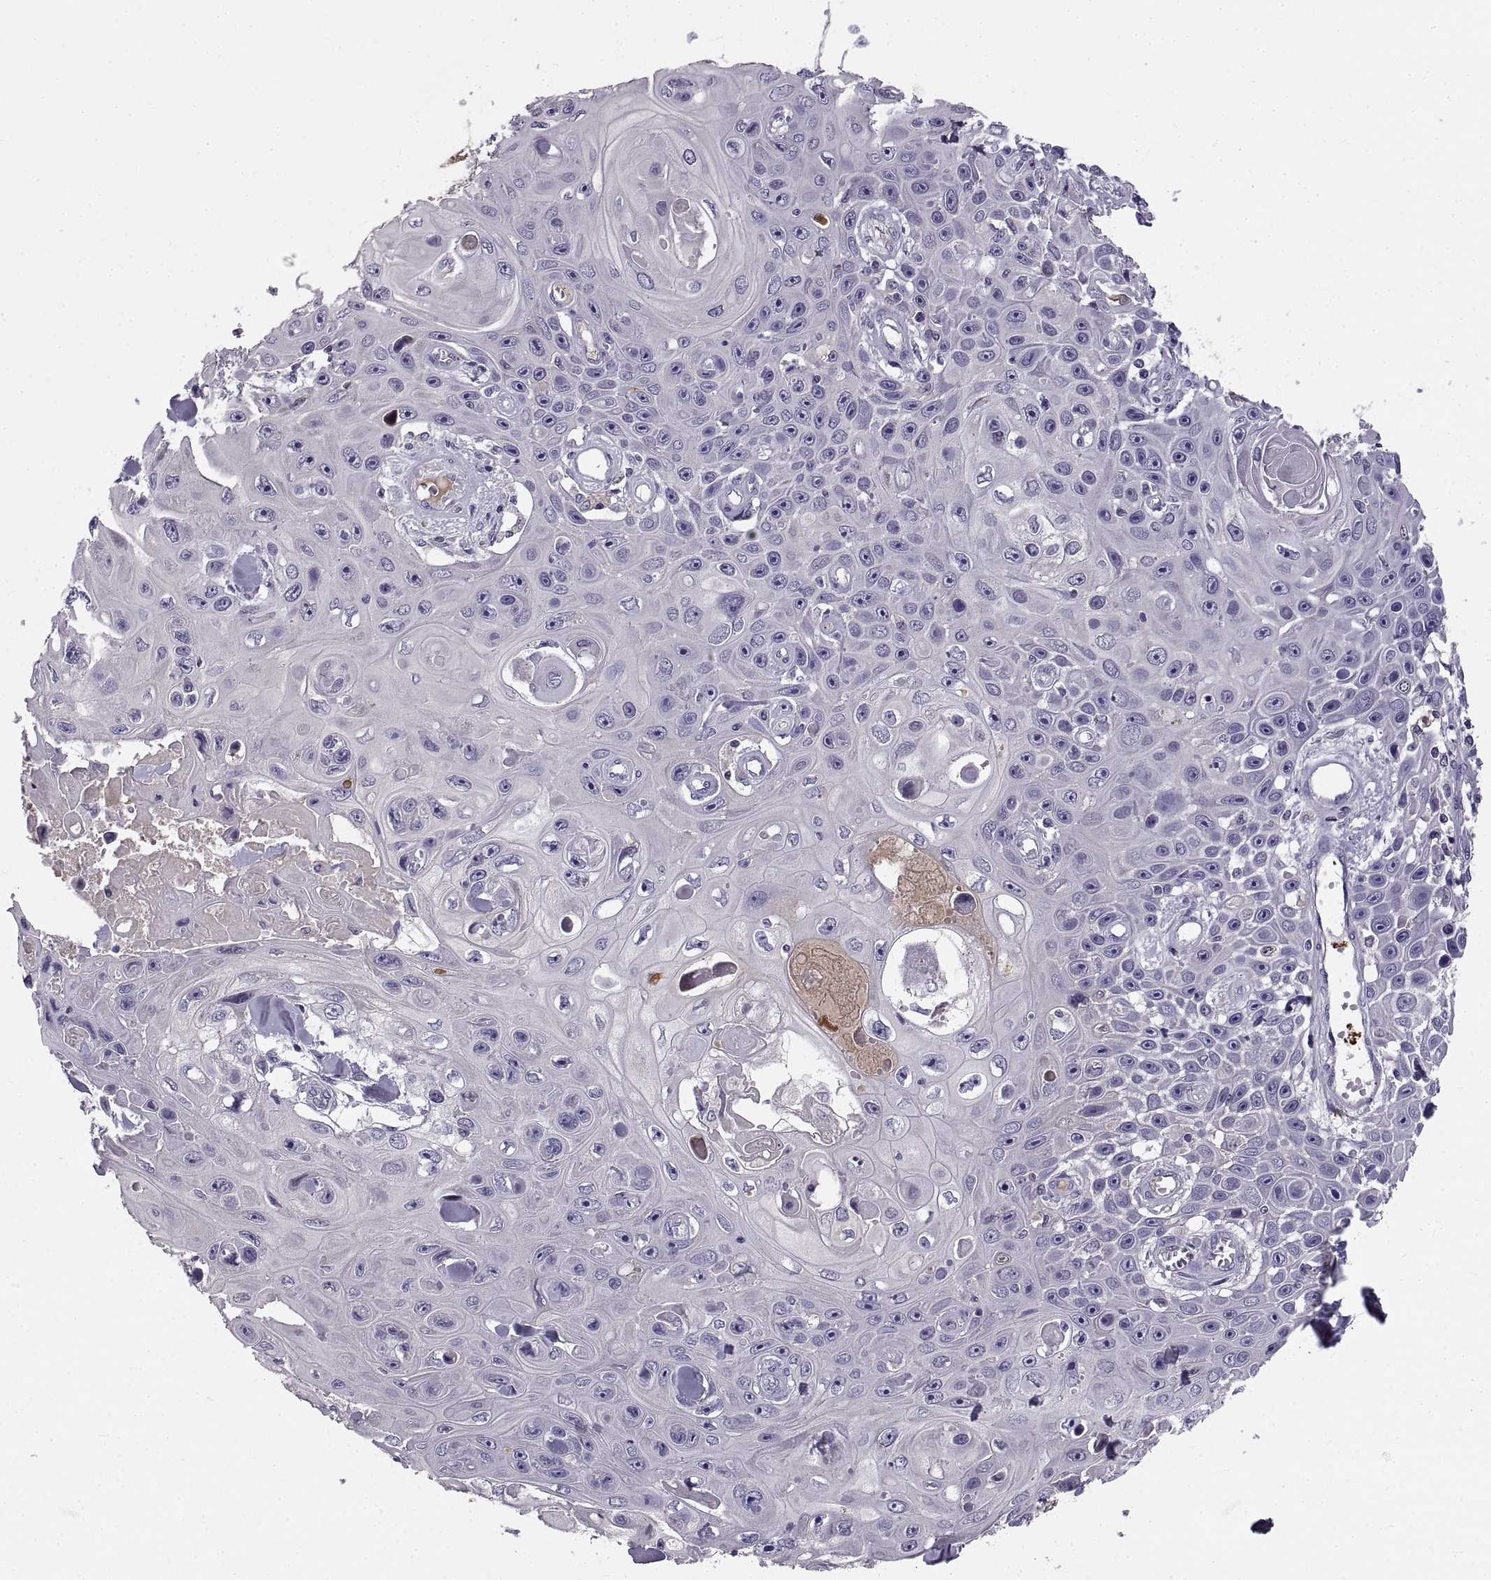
{"staining": {"intensity": "negative", "quantity": "none", "location": "none"}, "tissue": "skin cancer", "cell_type": "Tumor cells", "image_type": "cancer", "snomed": [{"axis": "morphology", "description": "Squamous cell carcinoma, NOS"}, {"axis": "topography", "description": "Skin"}], "caption": "Immunohistochemical staining of human skin cancer (squamous cell carcinoma) shows no significant expression in tumor cells.", "gene": "ADAM32", "patient": {"sex": "male", "age": 82}}